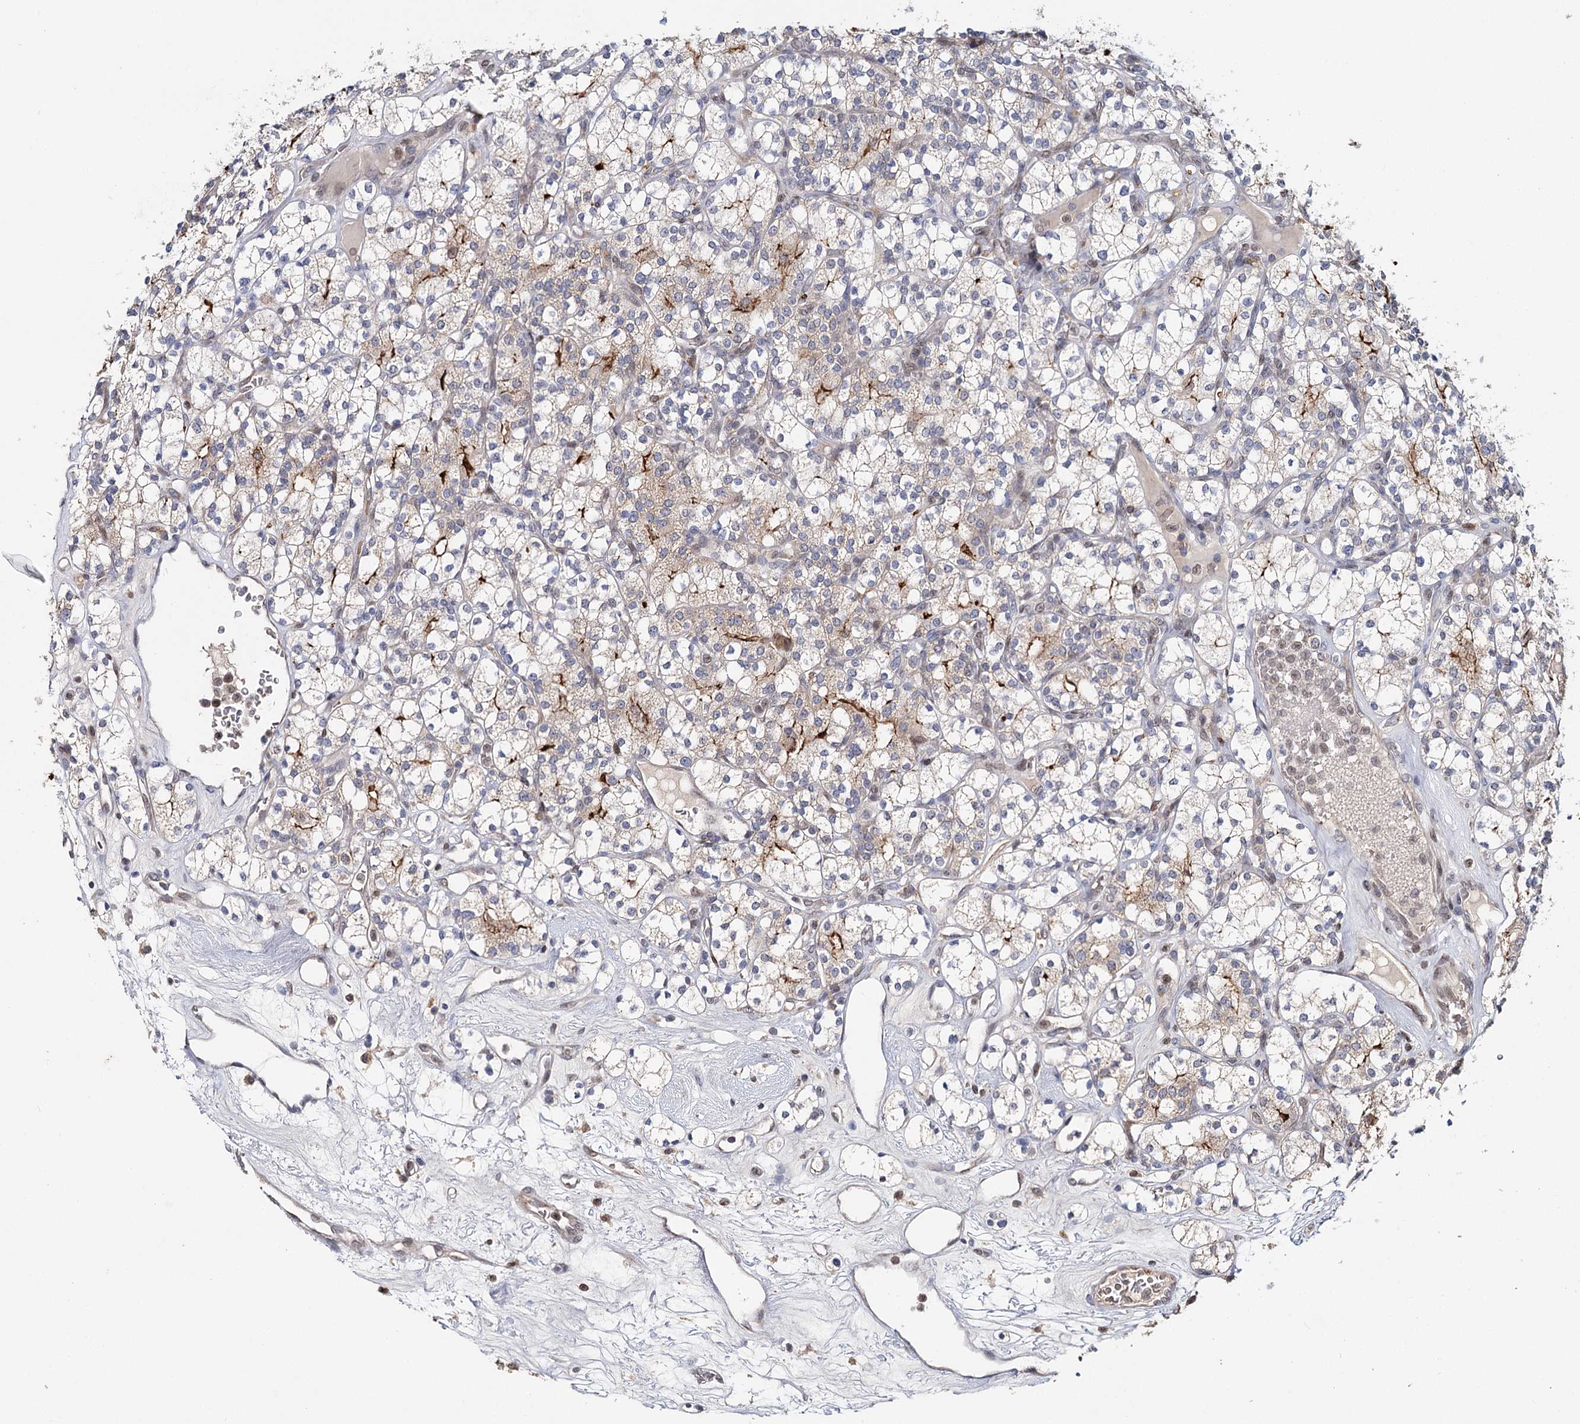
{"staining": {"intensity": "moderate", "quantity": "<25%", "location": "cytoplasmic/membranous"}, "tissue": "renal cancer", "cell_type": "Tumor cells", "image_type": "cancer", "snomed": [{"axis": "morphology", "description": "Adenocarcinoma, NOS"}, {"axis": "topography", "description": "Kidney"}], "caption": "Human adenocarcinoma (renal) stained with a protein marker demonstrates moderate staining in tumor cells.", "gene": "CFAP46", "patient": {"sex": "male", "age": 77}}